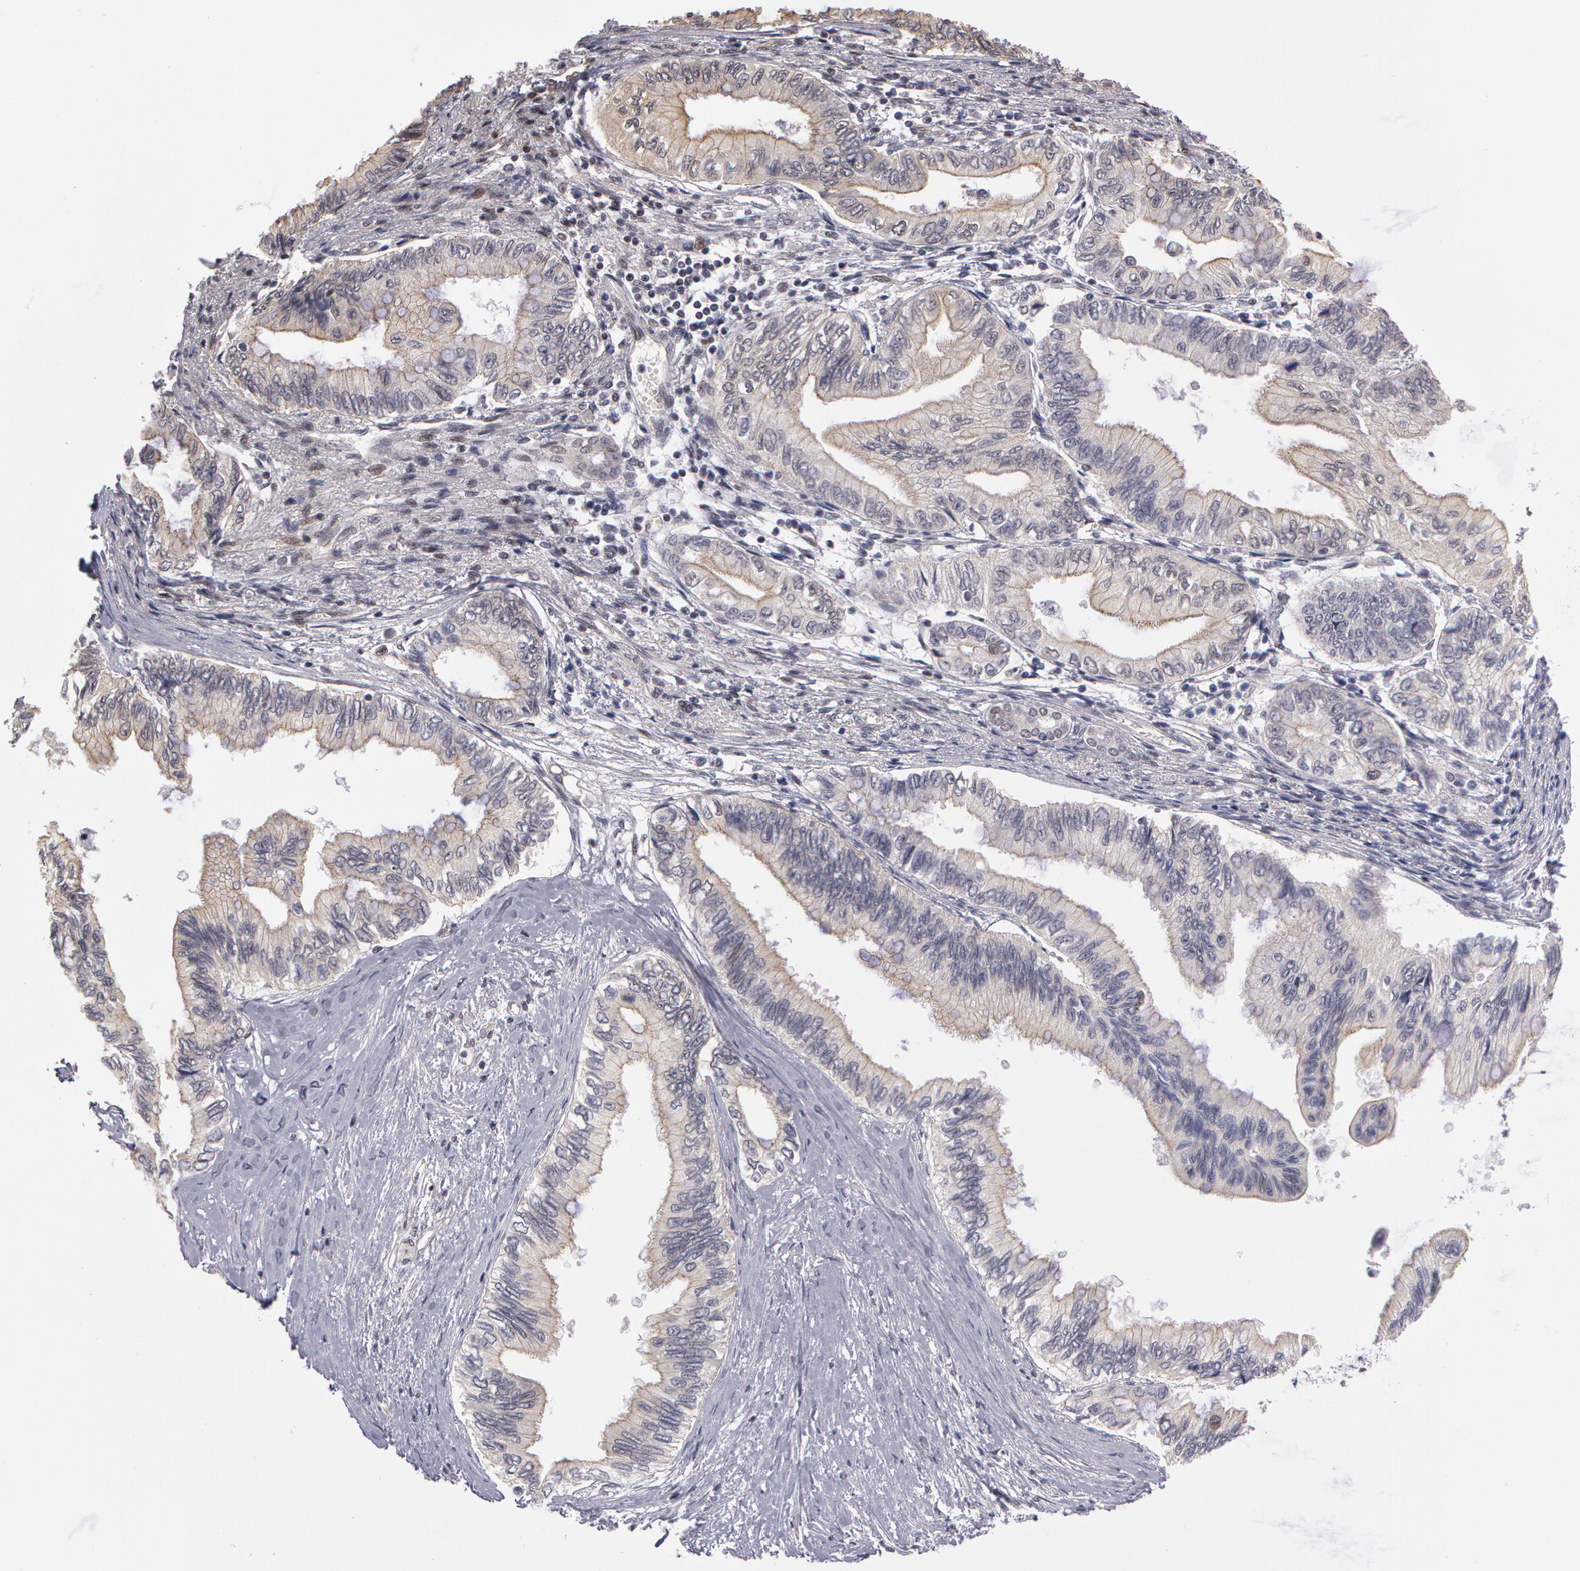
{"staining": {"intensity": "negative", "quantity": "none", "location": "none"}, "tissue": "pancreatic cancer", "cell_type": "Tumor cells", "image_type": "cancer", "snomed": [{"axis": "morphology", "description": "Adenocarcinoma, NOS"}, {"axis": "topography", "description": "Pancreas"}], "caption": "The image demonstrates no significant positivity in tumor cells of pancreatic adenocarcinoma.", "gene": "PRICKLE1", "patient": {"sex": "female", "age": 66}}